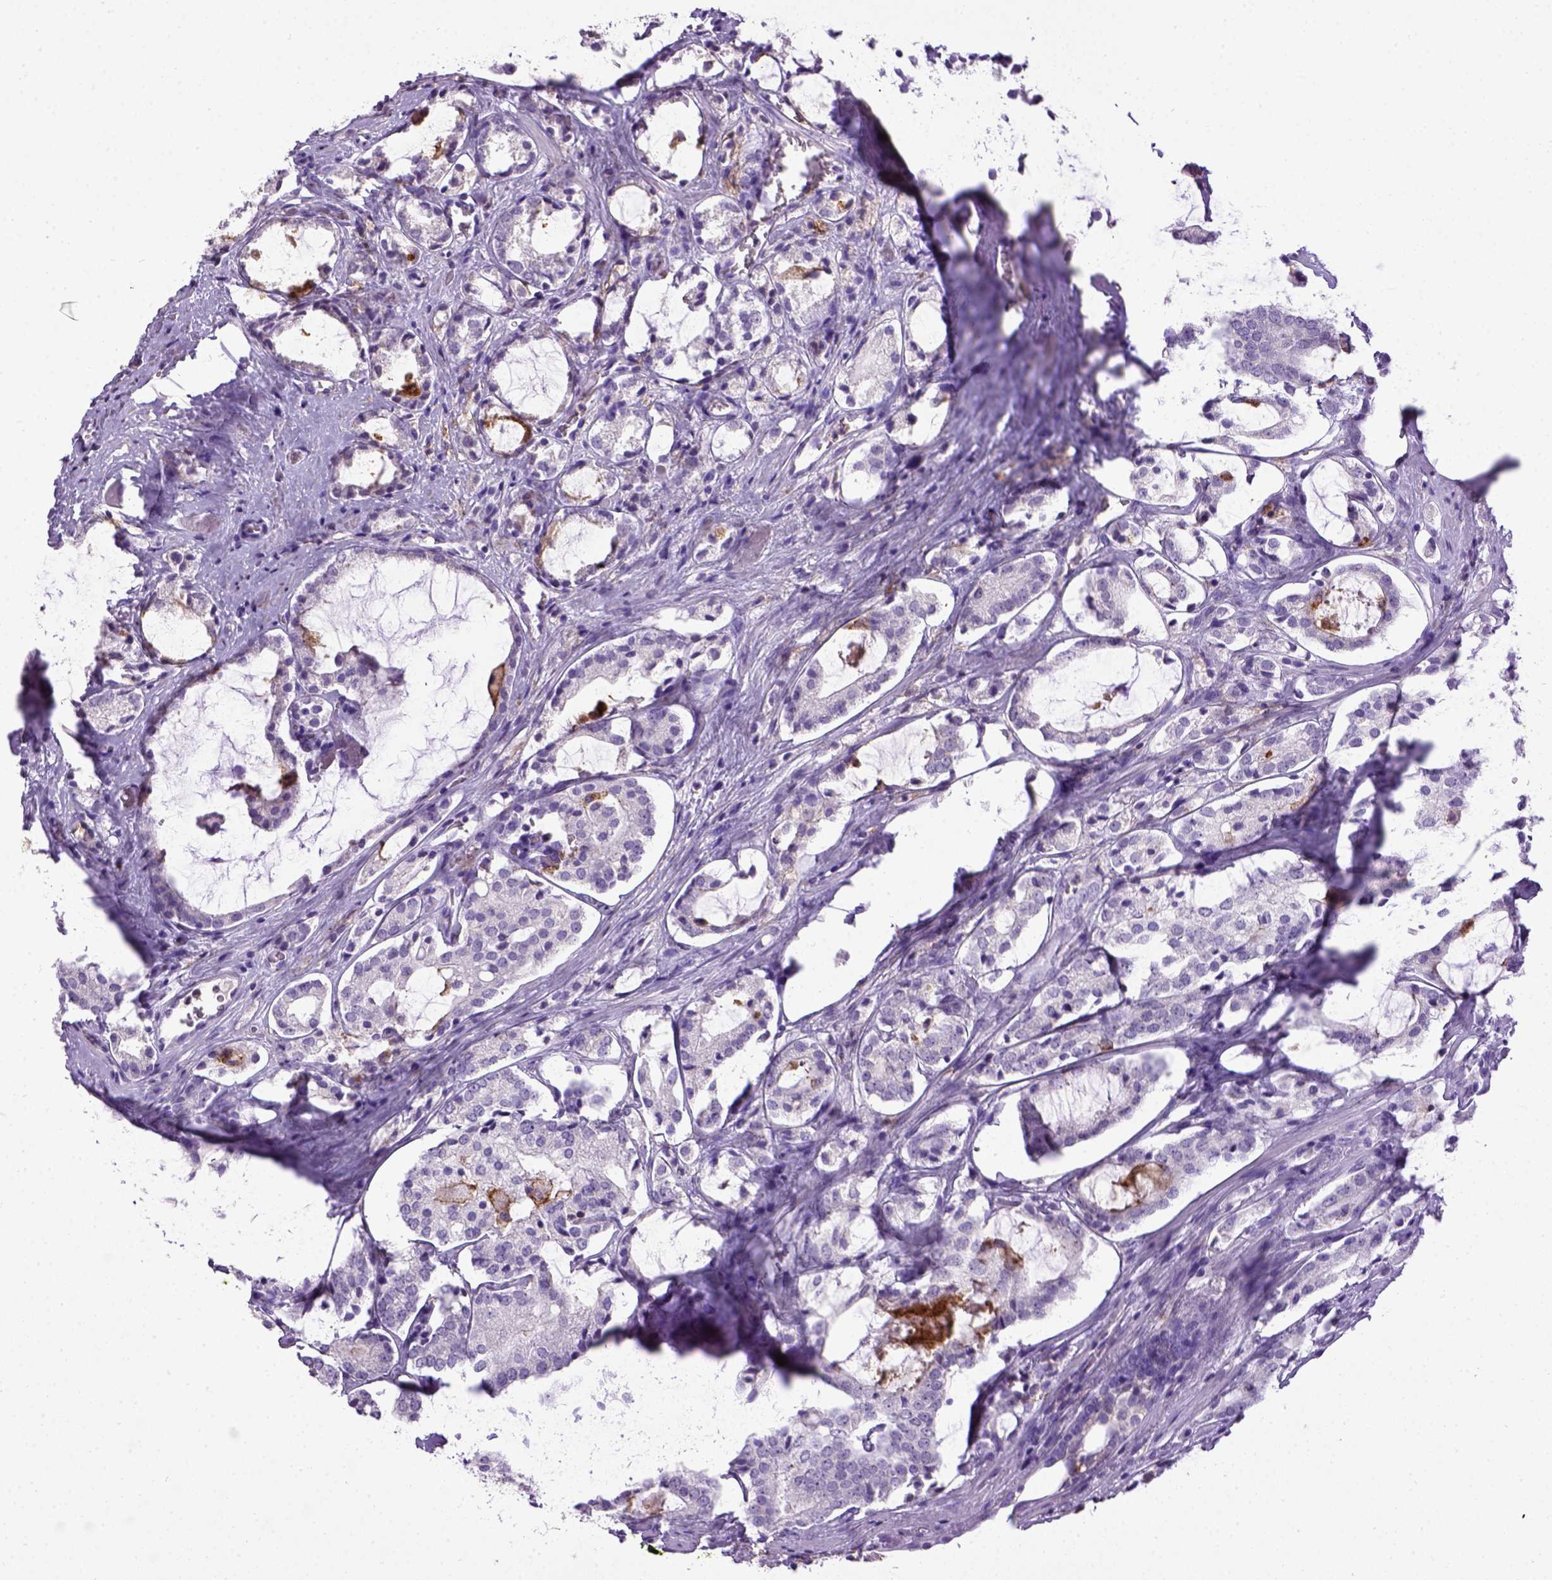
{"staining": {"intensity": "negative", "quantity": "none", "location": "none"}, "tissue": "prostate cancer", "cell_type": "Tumor cells", "image_type": "cancer", "snomed": [{"axis": "morphology", "description": "Adenocarcinoma, NOS"}, {"axis": "topography", "description": "Prostate"}], "caption": "IHC histopathology image of neoplastic tissue: human prostate cancer (adenocarcinoma) stained with DAB (3,3'-diaminobenzidine) exhibits no significant protein staining in tumor cells.", "gene": "ITGAX", "patient": {"sex": "male", "age": 66}}